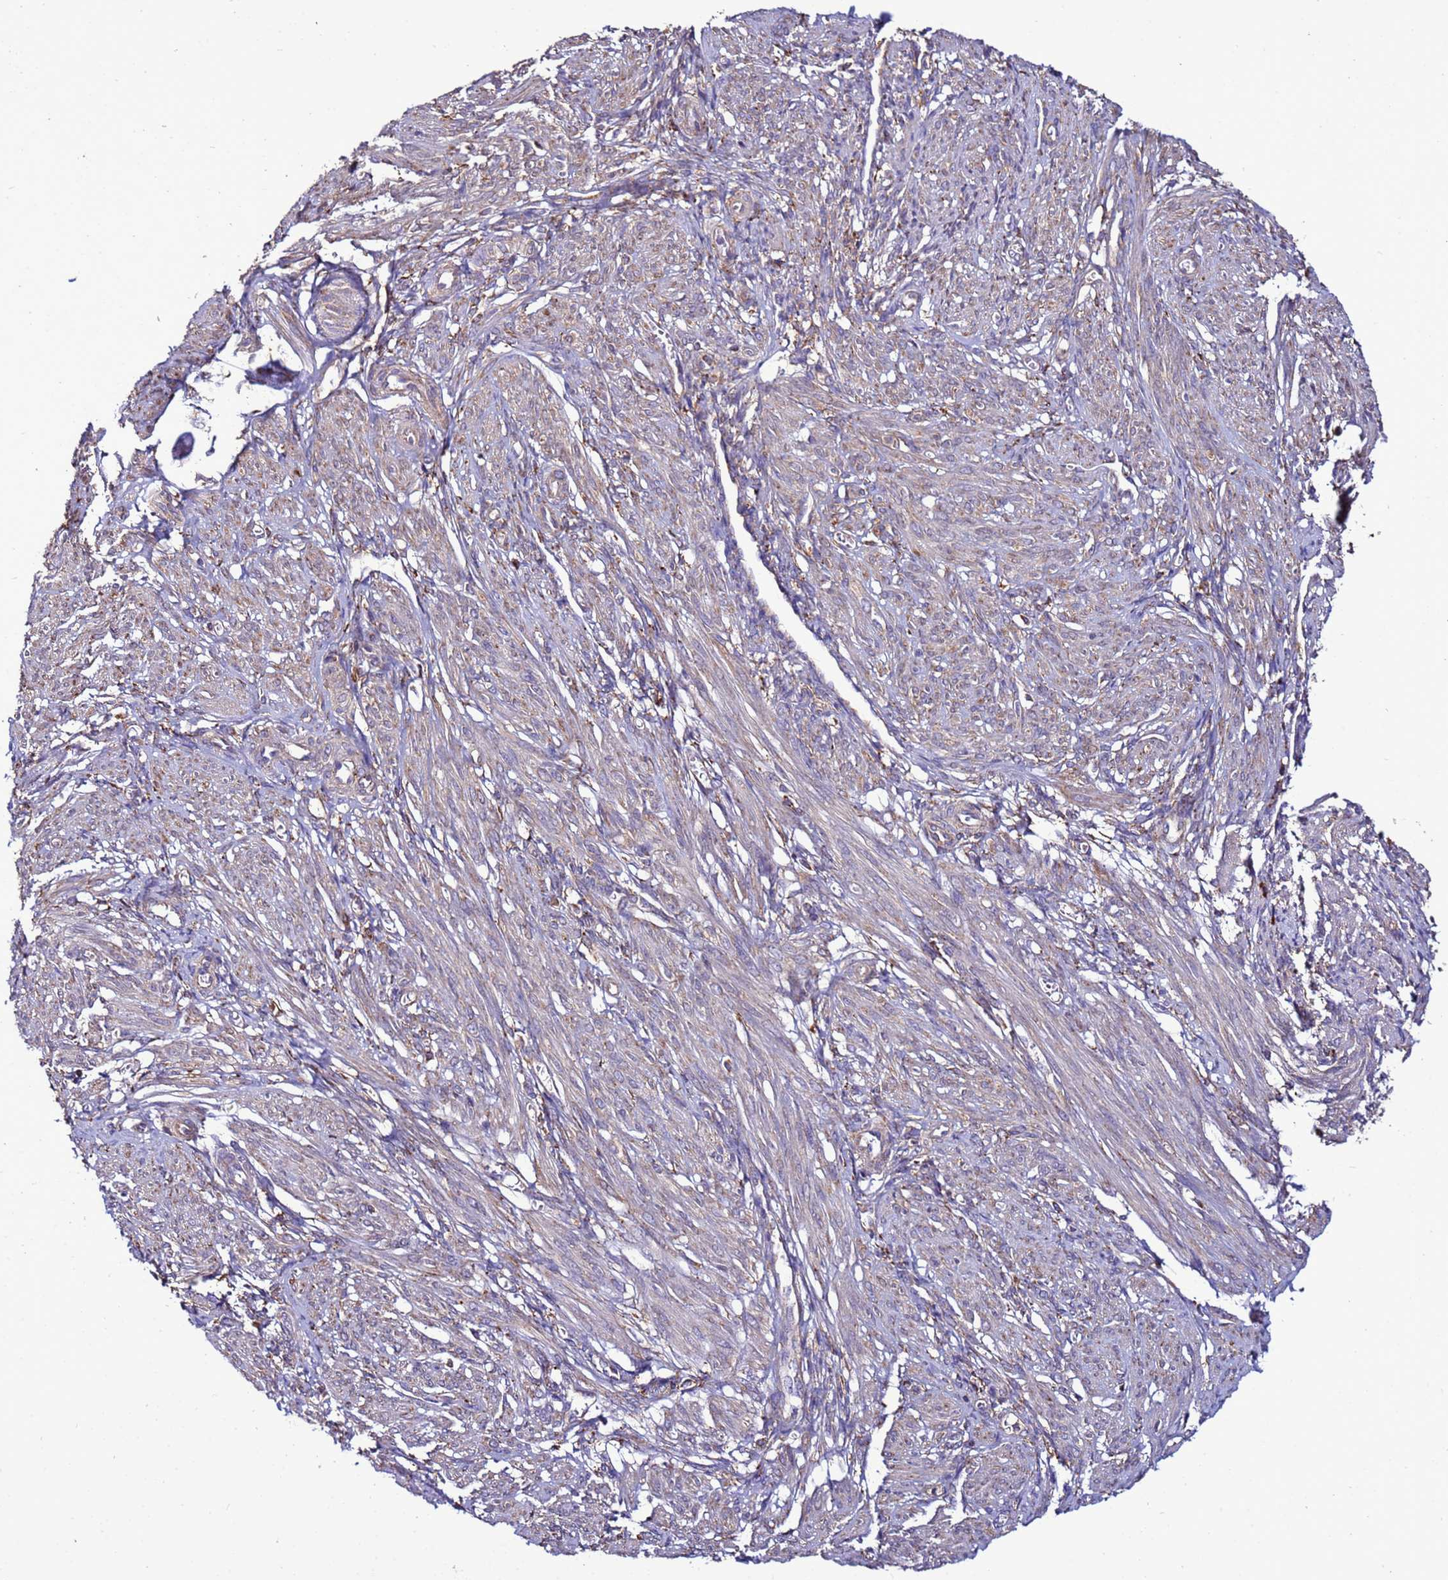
{"staining": {"intensity": "weak", "quantity": "25%-75%", "location": "cytoplasmic/membranous"}, "tissue": "smooth muscle", "cell_type": "Smooth muscle cells", "image_type": "normal", "snomed": [{"axis": "morphology", "description": "Normal tissue, NOS"}, {"axis": "topography", "description": "Smooth muscle"}], "caption": "Normal smooth muscle exhibits weak cytoplasmic/membranous positivity in about 25%-75% of smooth muscle cells (brown staining indicates protein expression, while blue staining denotes nuclei)..", "gene": "ANTKMT", "patient": {"sex": "female", "age": 39}}